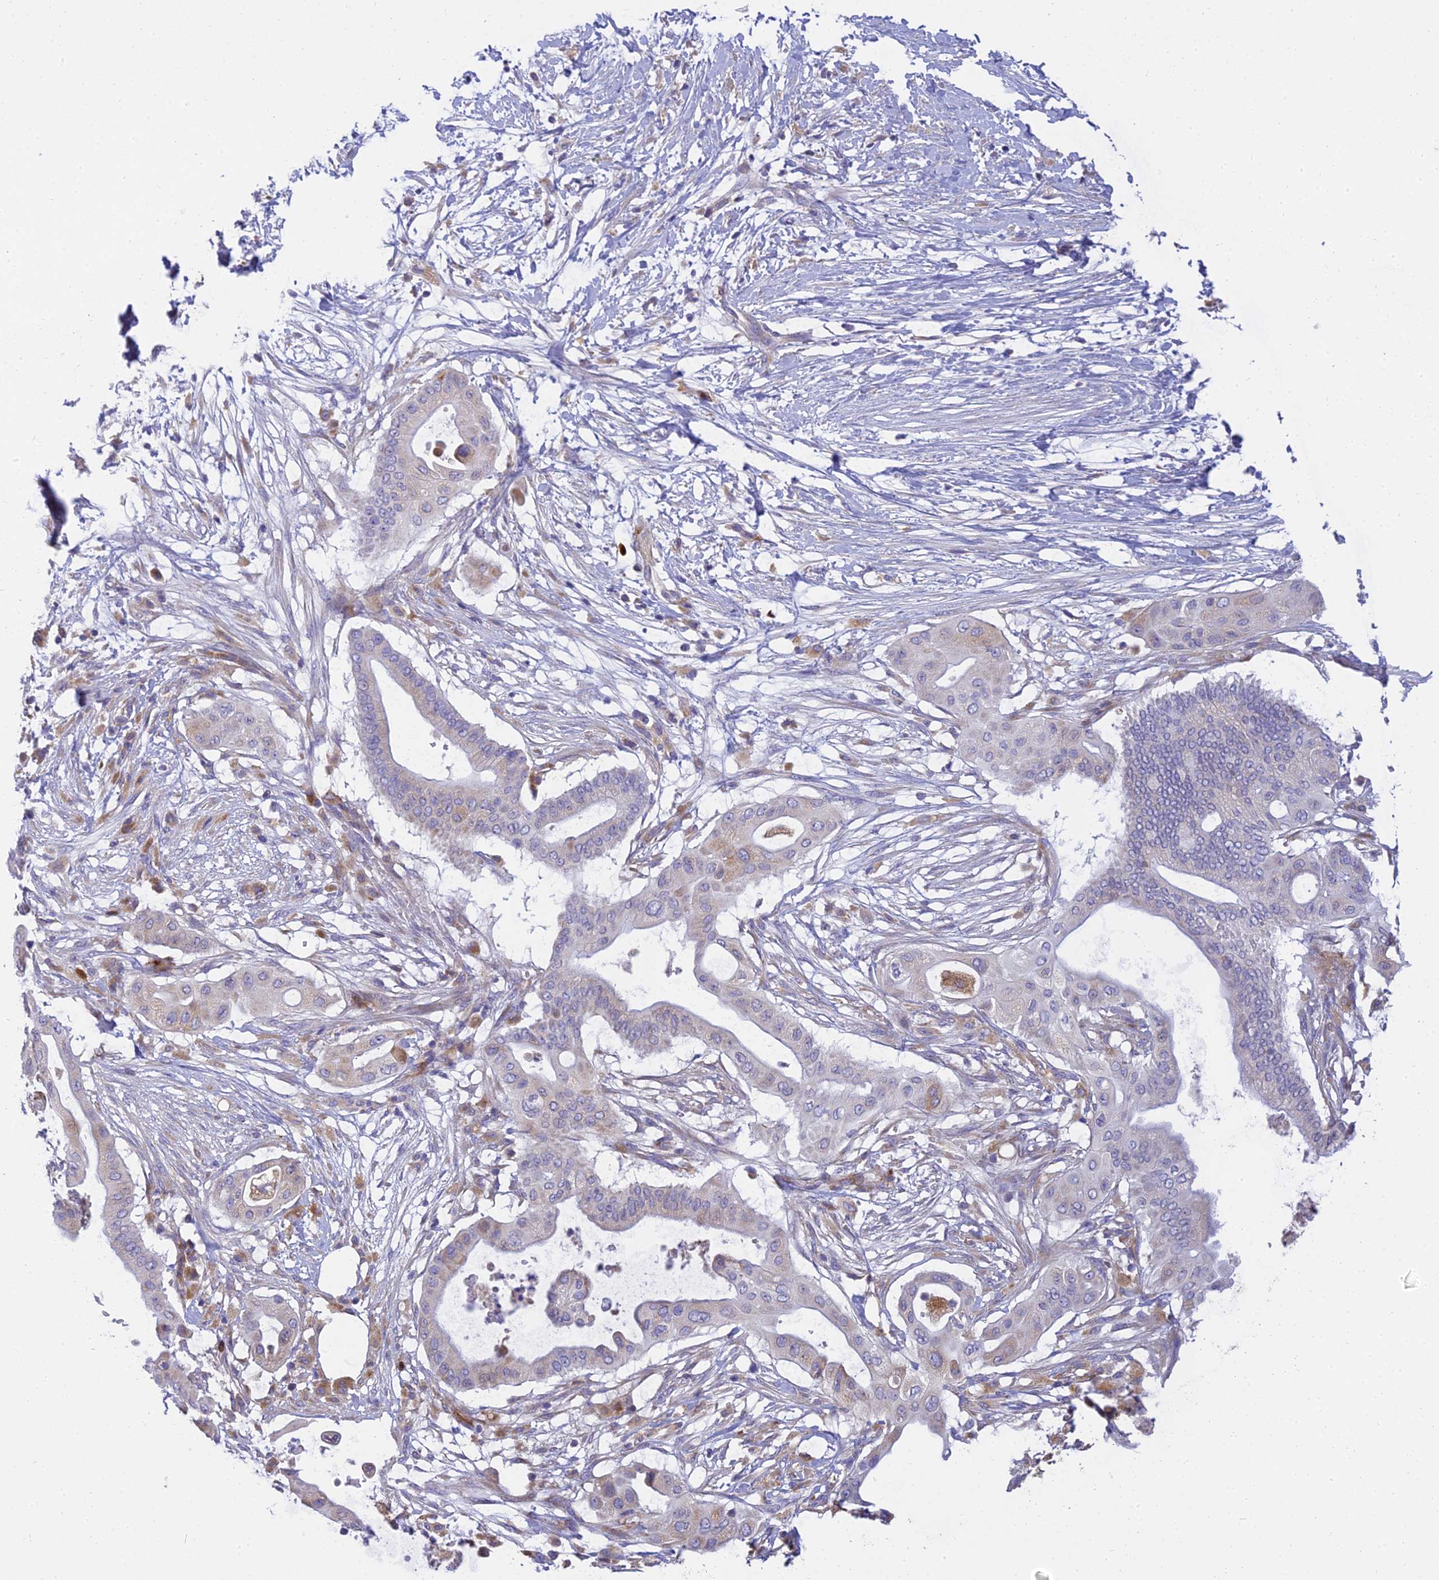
{"staining": {"intensity": "weak", "quantity": "<25%", "location": "cytoplasmic/membranous"}, "tissue": "pancreatic cancer", "cell_type": "Tumor cells", "image_type": "cancer", "snomed": [{"axis": "morphology", "description": "Adenocarcinoma, NOS"}, {"axis": "topography", "description": "Pancreas"}], "caption": "The histopathology image demonstrates no significant positivity in tumor cells of pancreatic cancer (adenocarcinoma).", "gene": "CLCN7", "patient": {"sex": "male", "age": 68}}